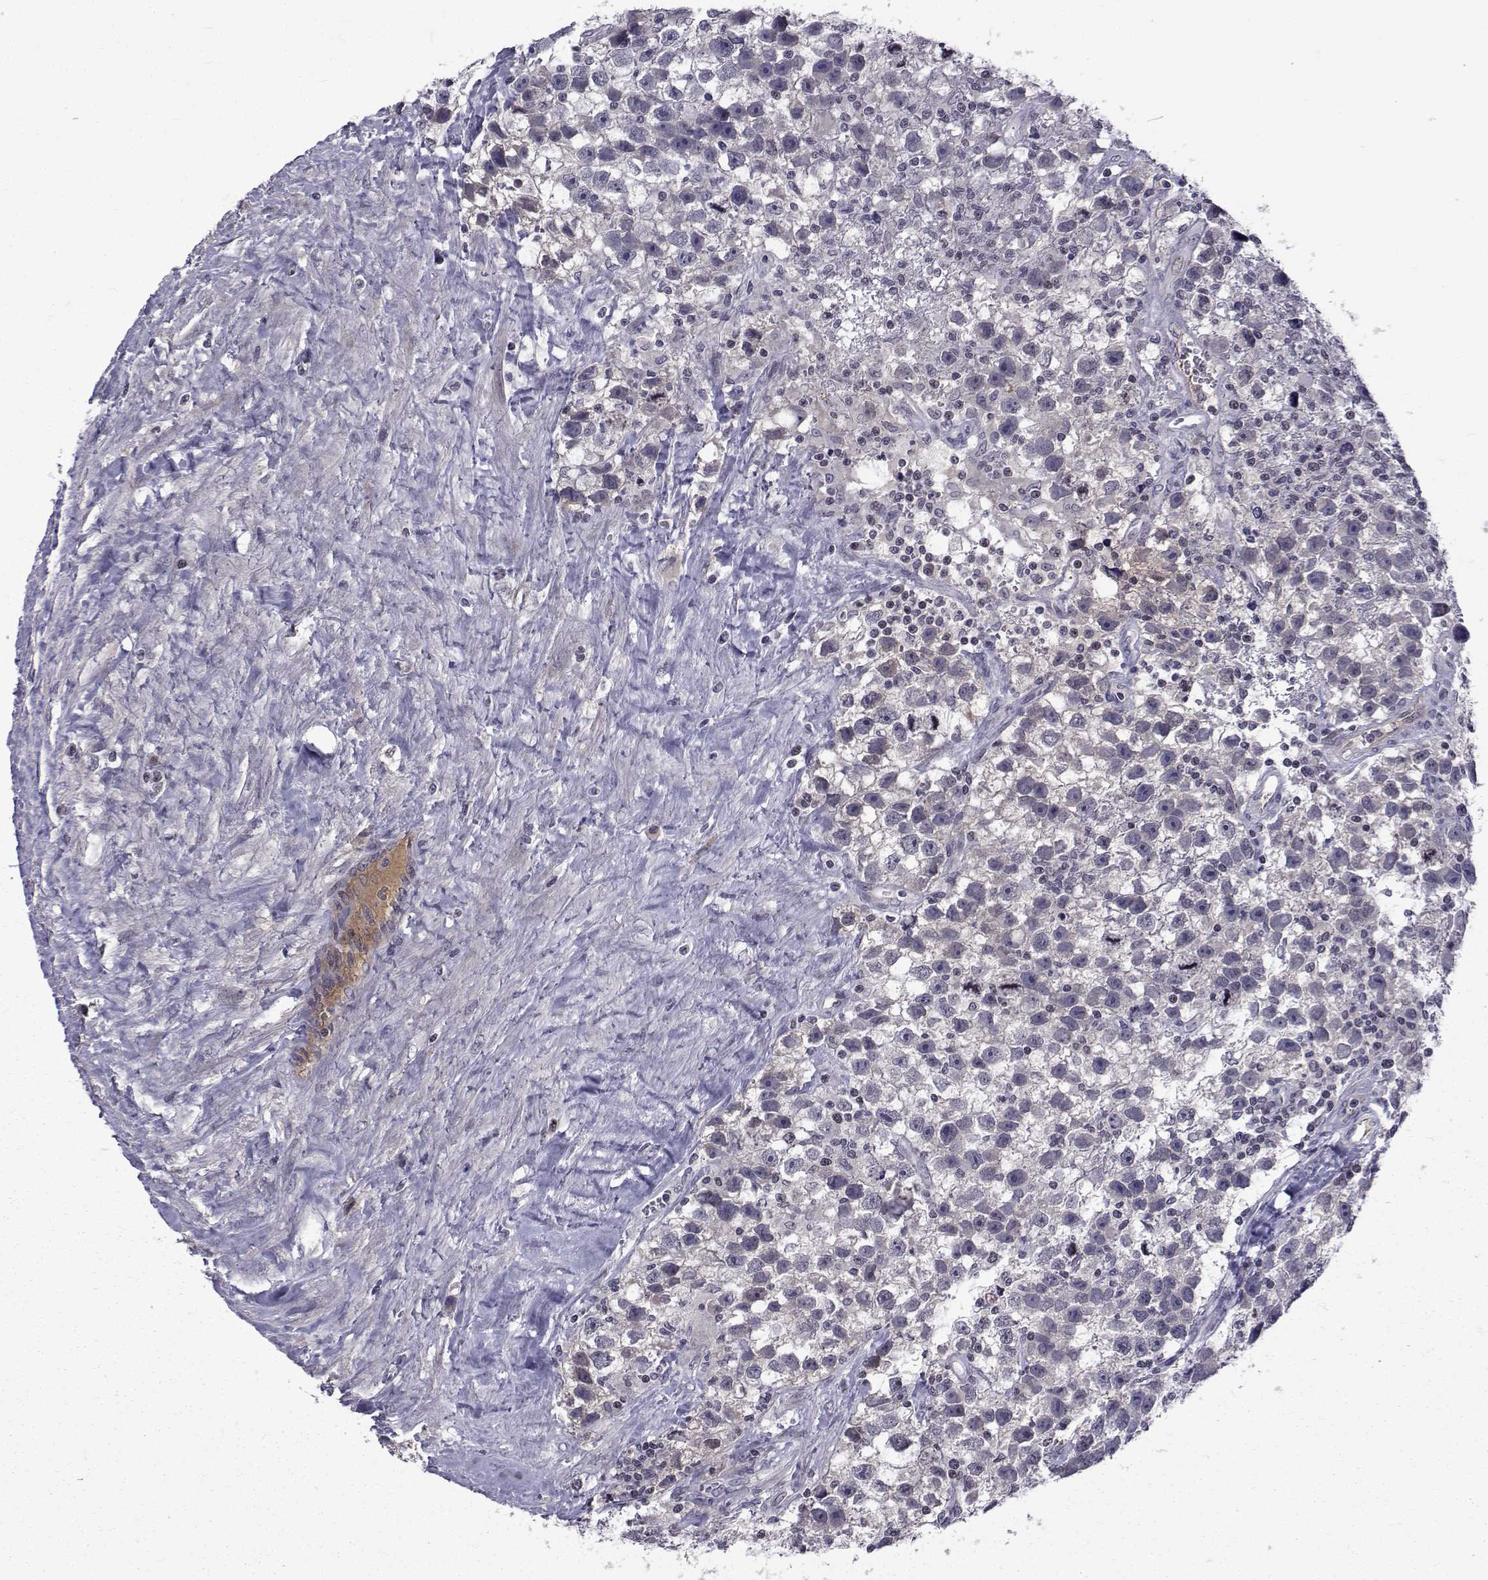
{"staining": {"intensity": "negative", "quantity": "none", "location": "none"}, "tissue": "testis cancer", "cell_type": "Tumor cells", "image_type": "cancer", "snomed": [{"axis": "morphology", "description": "Seminoma, NOS"}, {"axis": "topography", "description": "Testis"}], "caption": "The IHC histopathology image has no significant staining in tumor cells of testis cancer tissue.", "gene": "TNFRSF11B", "patient": {"sex": "male", "age": 43}}